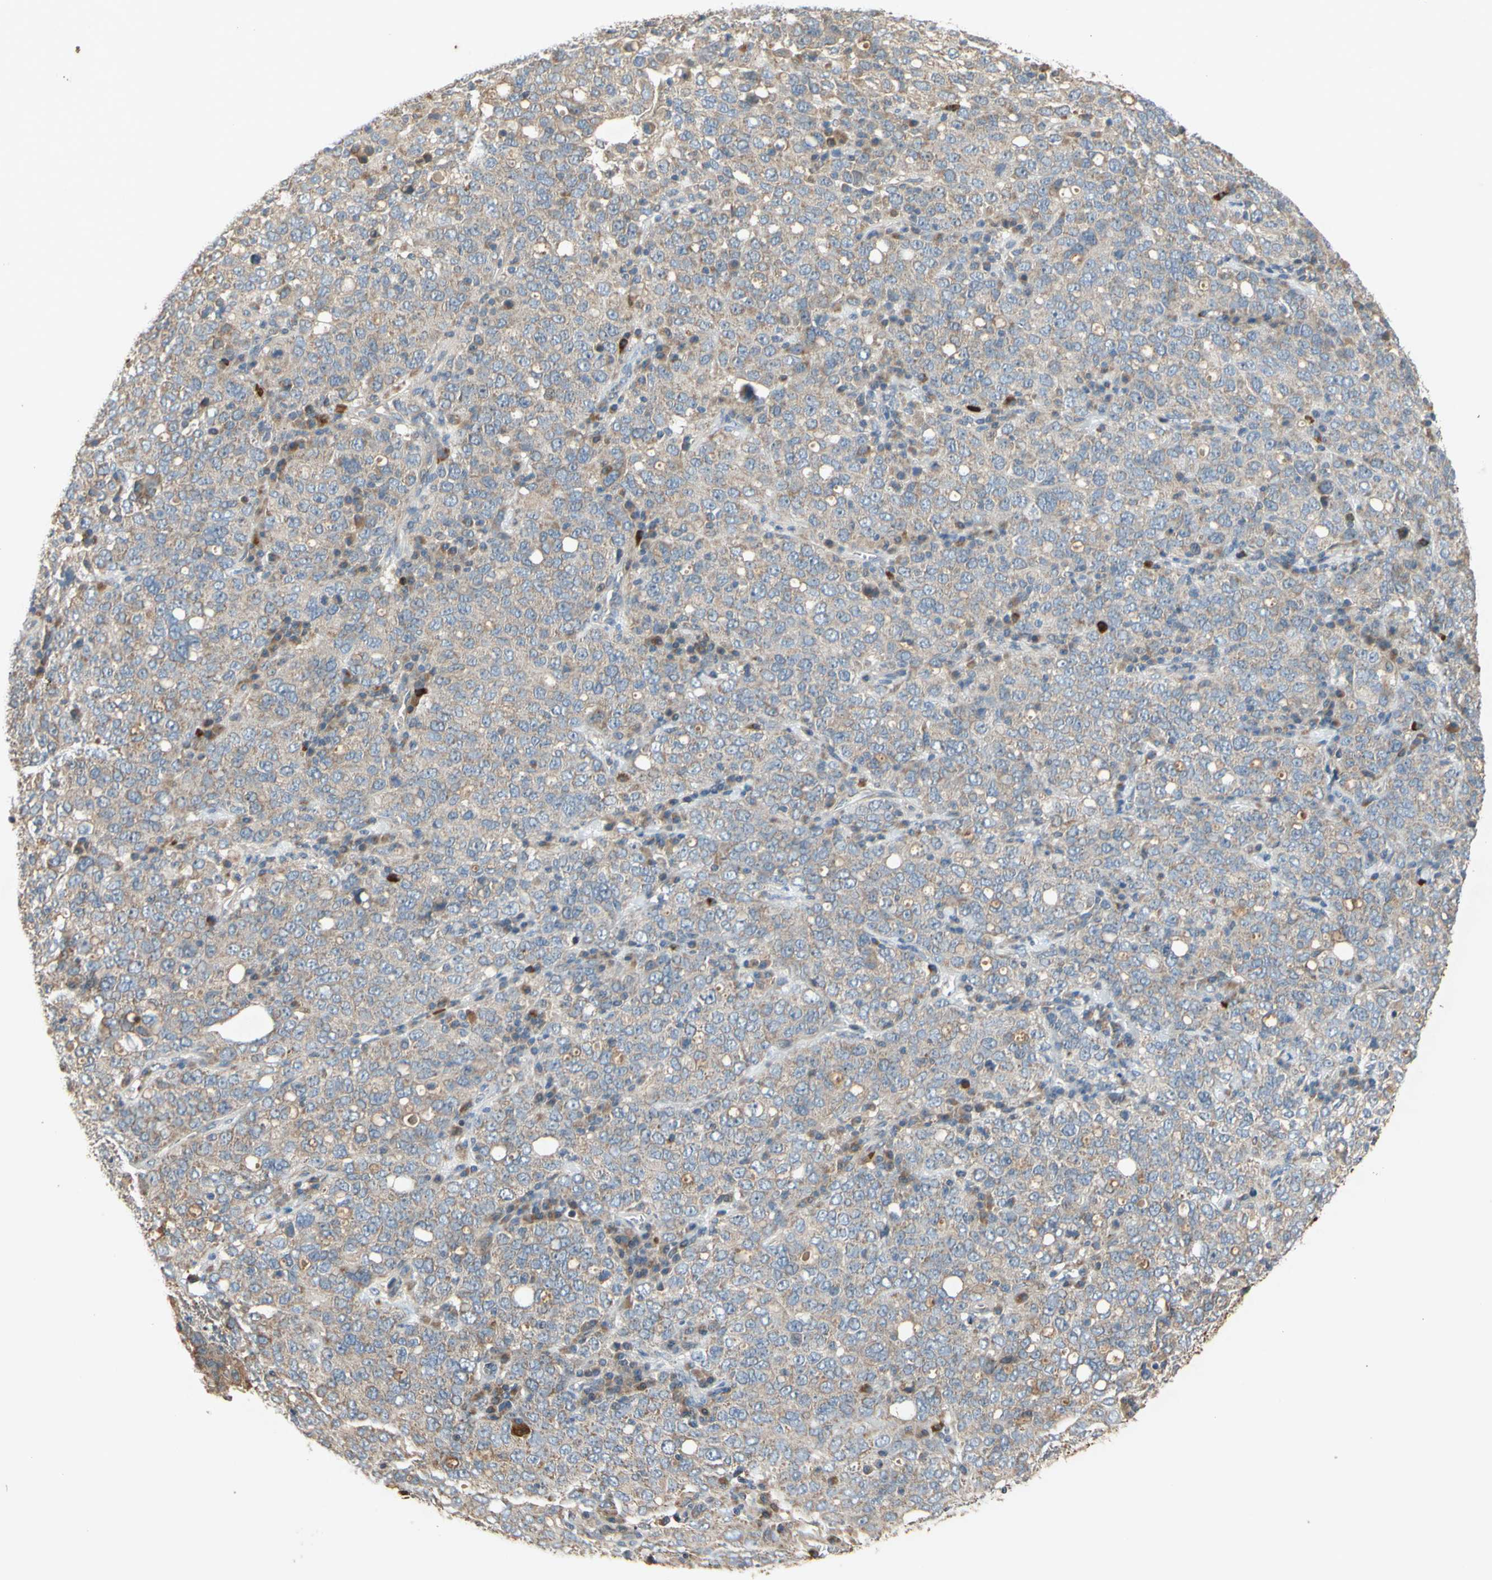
{"staining": {"intensity": "weak", "quantity": "<25%", "location": "cytoplasmic/membranous"}, "tissue": "ovarian cancer", "cell_type": "Tumor cells", "image_type": "cancer", "snomed": [{"axis": "morphology", "description": "Carcinoma, endometroid"}, {"axis": "topography", "description": "Ovary"}], "caption": "IHC histopathology image of human endometroid carcinoma (ovarian) stained for a protein (brown), which shows no staining in tumor cells.", "gene": "PARD6A", "patient": {"sex": "female", "age": 62}}